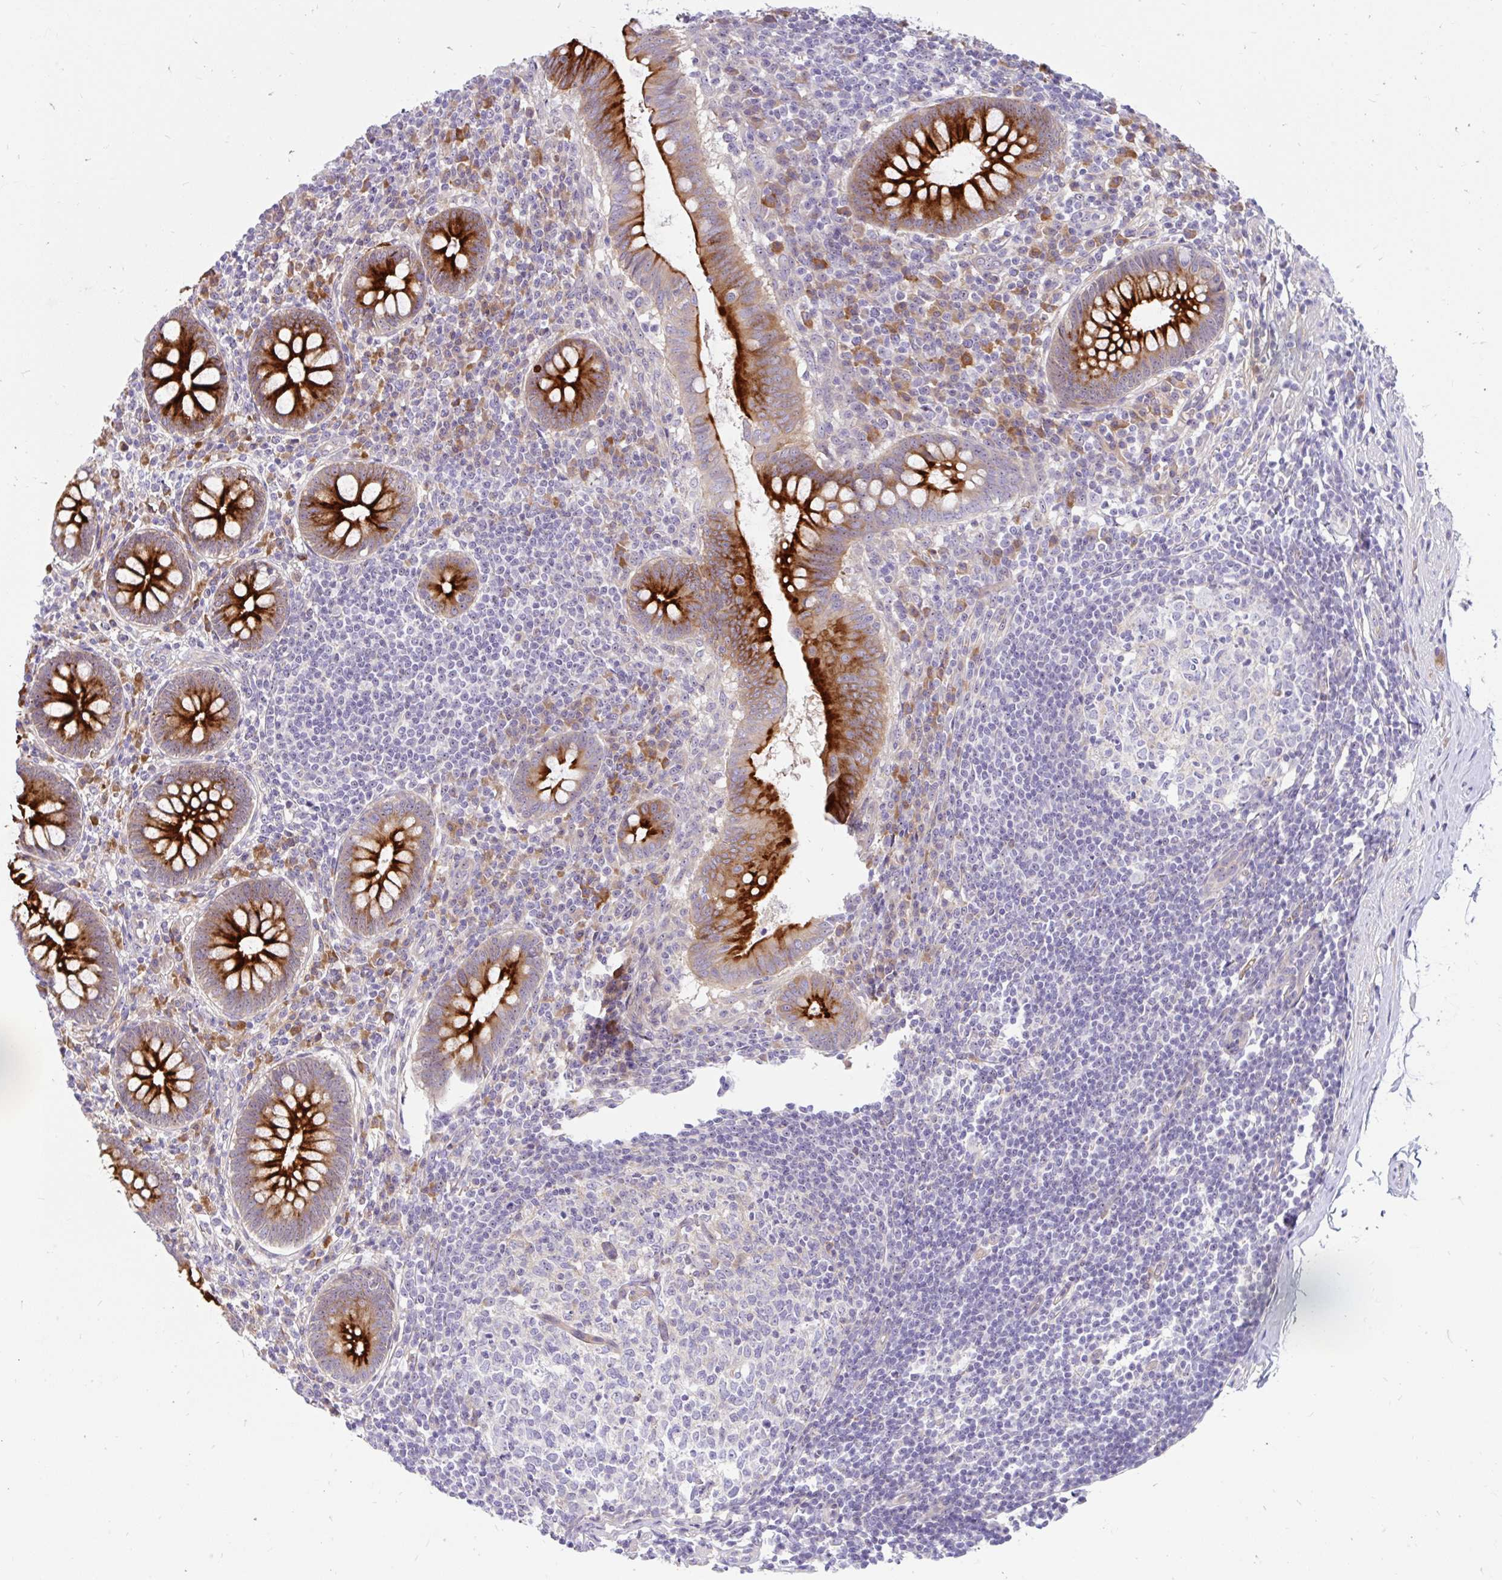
{"staining": {"intensity": "strong", "quantity": "25%-75%", "location": "cytoplasmic/membranous"}, "tissue": "appendix", "cell_type": "Glandular cells", "image_type": "normal", "snomed": [{"axis": "morphology", "description": "Normal tissue, NOS"}, {"axis": "topography", "description": "Appendix"}], "caption": "Immunohistochemical staining of benign appendix reveals high levels of strong cytoplasmic/membranous positivity in approximately 25%-75% of glandular cells.", "gene": "LRRC26", "patient": {"sex": "female", "age": 56}}